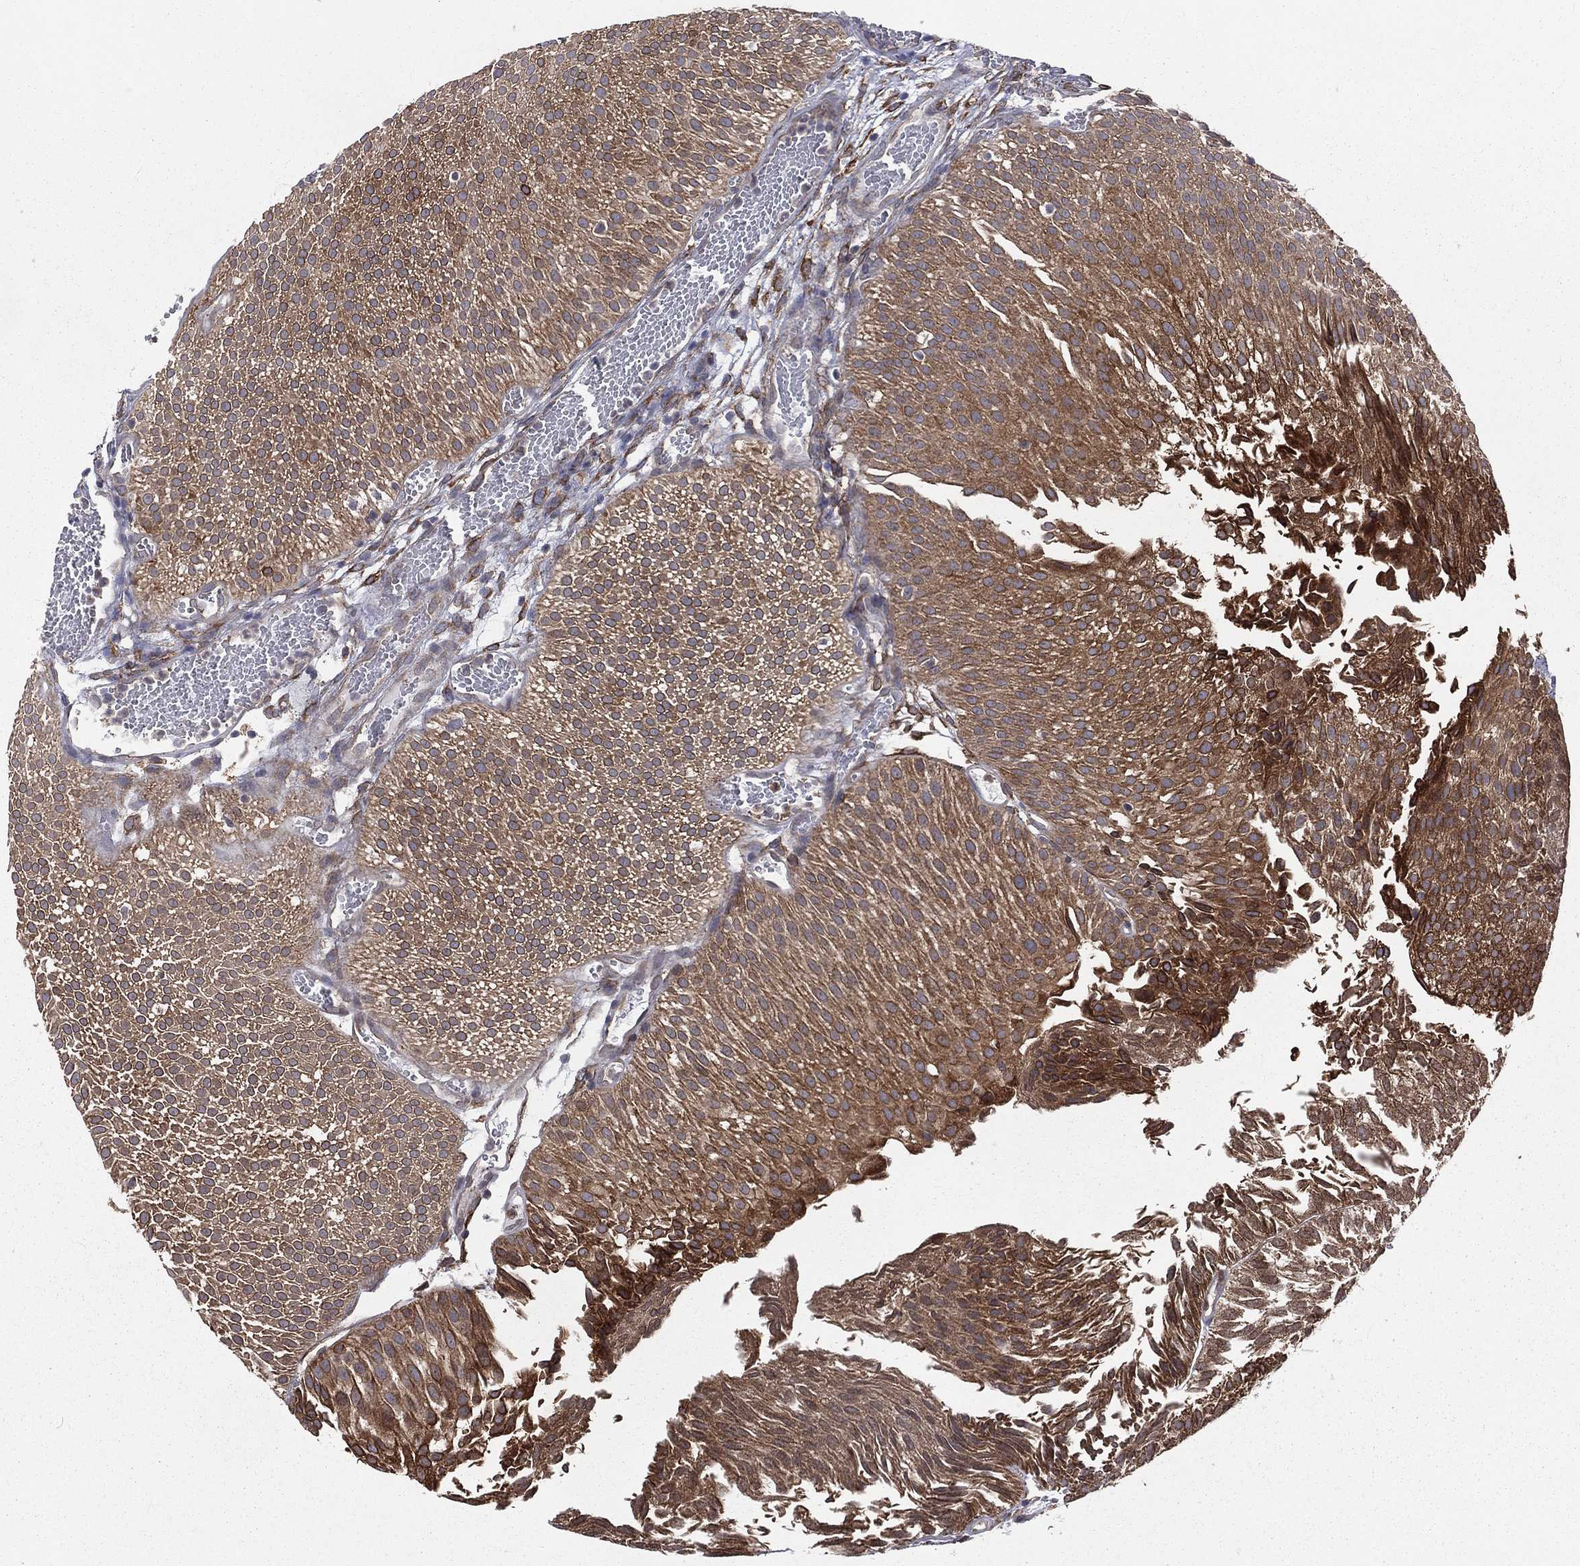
{"staining": {"intensity": "strong", "quantity": ">75%", "location": "cytoplasmic/membranous"}, "tissue": "urothelial cancer", "cell_type": "Tumor cells", "image_type": "cancer", "snomed": [{"axis": "morphology", "description": "Urothelial carcinoma, Low grade"}, {"axis": "topography", "description": "Urinary bladder"}], "caption": "About >75% of tumor cells in human urothelial cancer exhibit strong cytoplasmic/membranous protein expression as visualized by brown immunohistochemical staining.", "gene": "PGRMC1", "patient": {"sex": "male", "age": 65}}